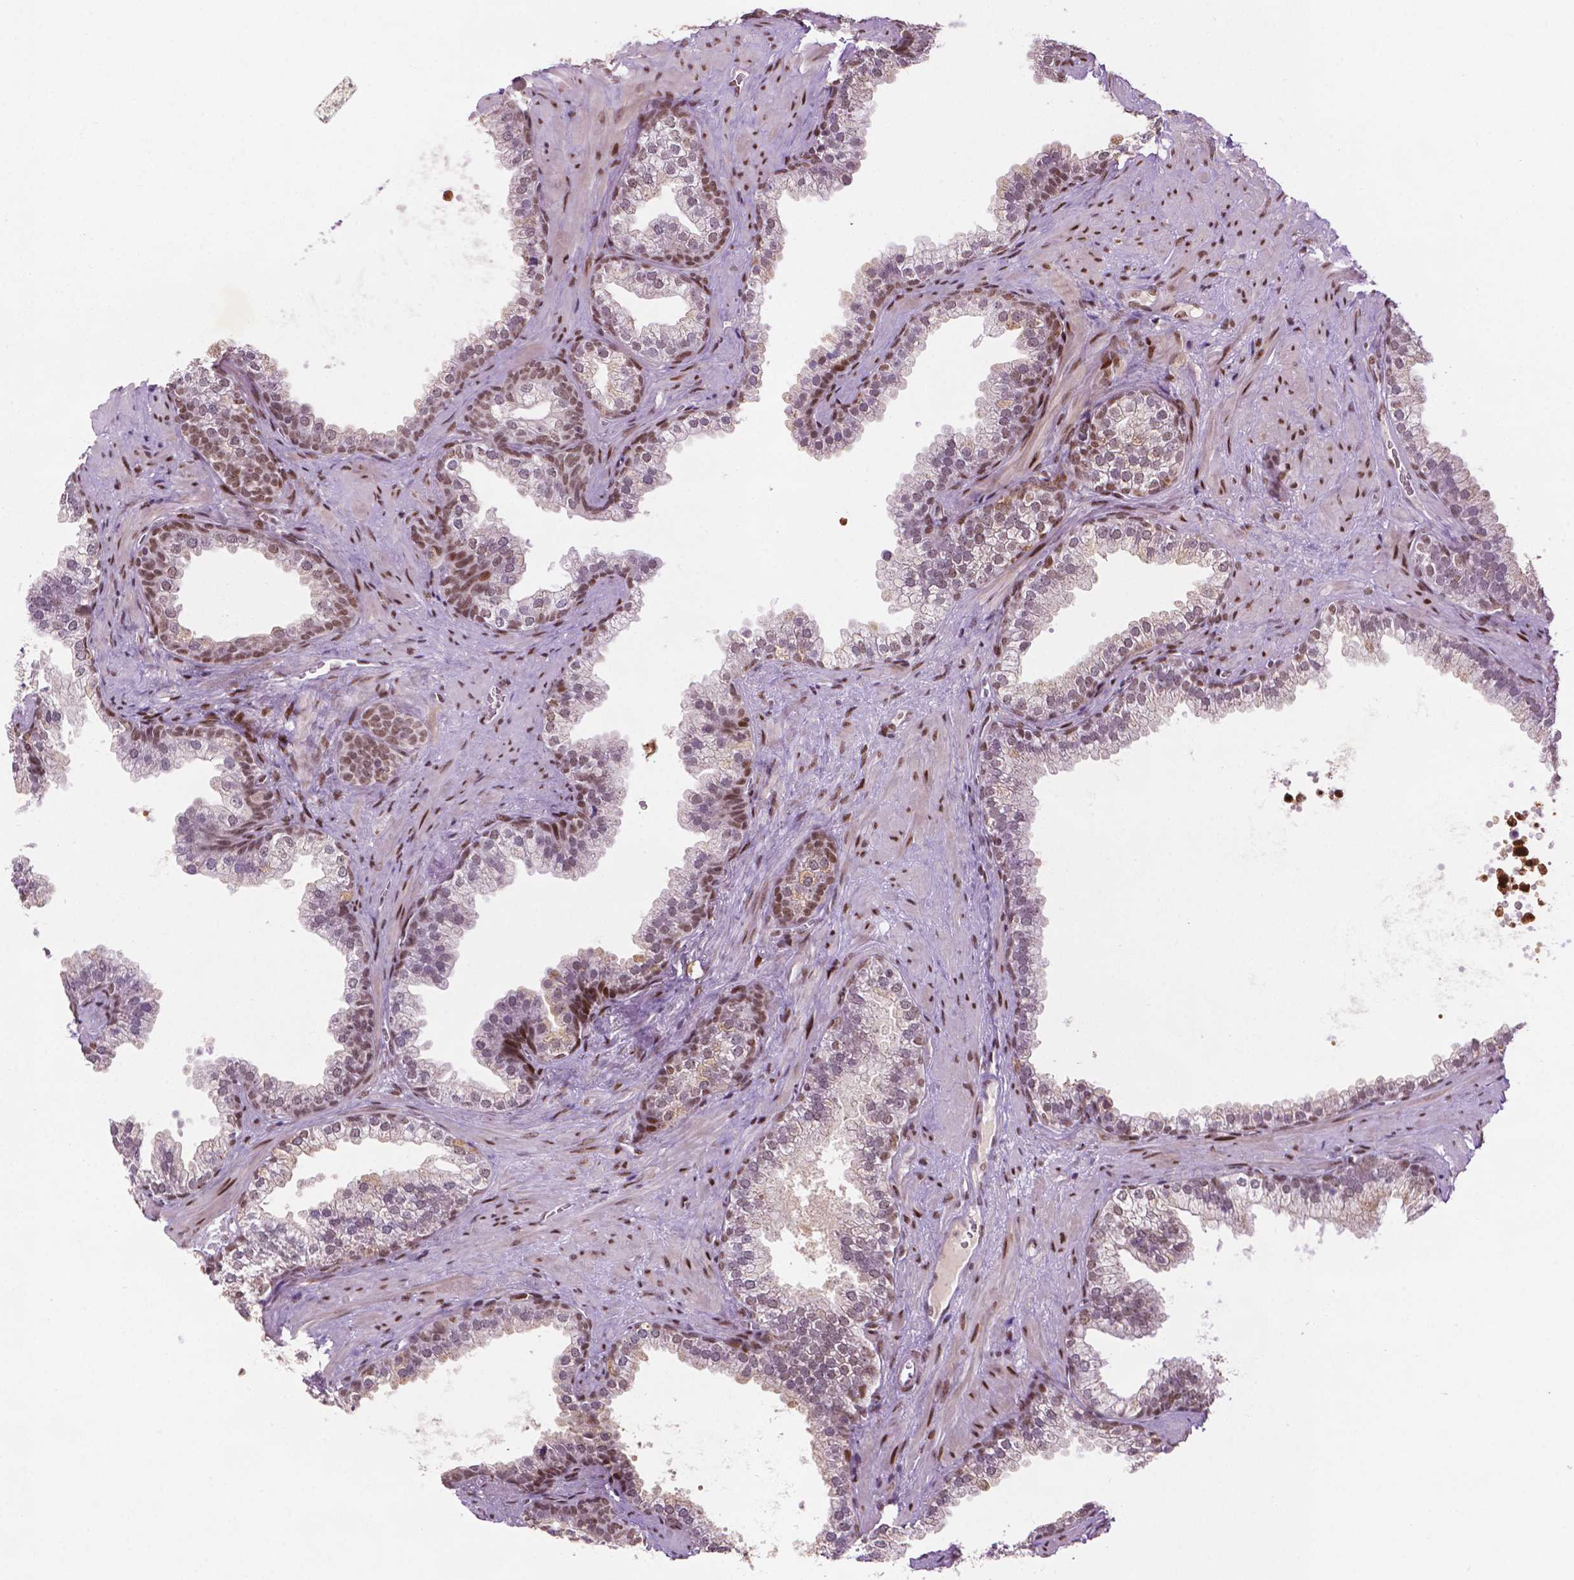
{"staining": {"intensity": "moderate", "quantity": "25%-75%", "location": "nuclear"}, "tissue": "prostate", "cell_type": "Glandular cells", "image_type": "normal", "snomed": [{"axis": "morphology", "description": "Normal tissue, NOS"}, {"axis": "topography", "description": "Prostate"}], "caption": "Approximately 25%-75% of glandular cells in unremarkable prostate demonstrate moderate nuclear protein positivity as visualized by brown immunohistochemical staining.", "gene": "ZNF41", "patient": {"sex": "male", "age": 79}}